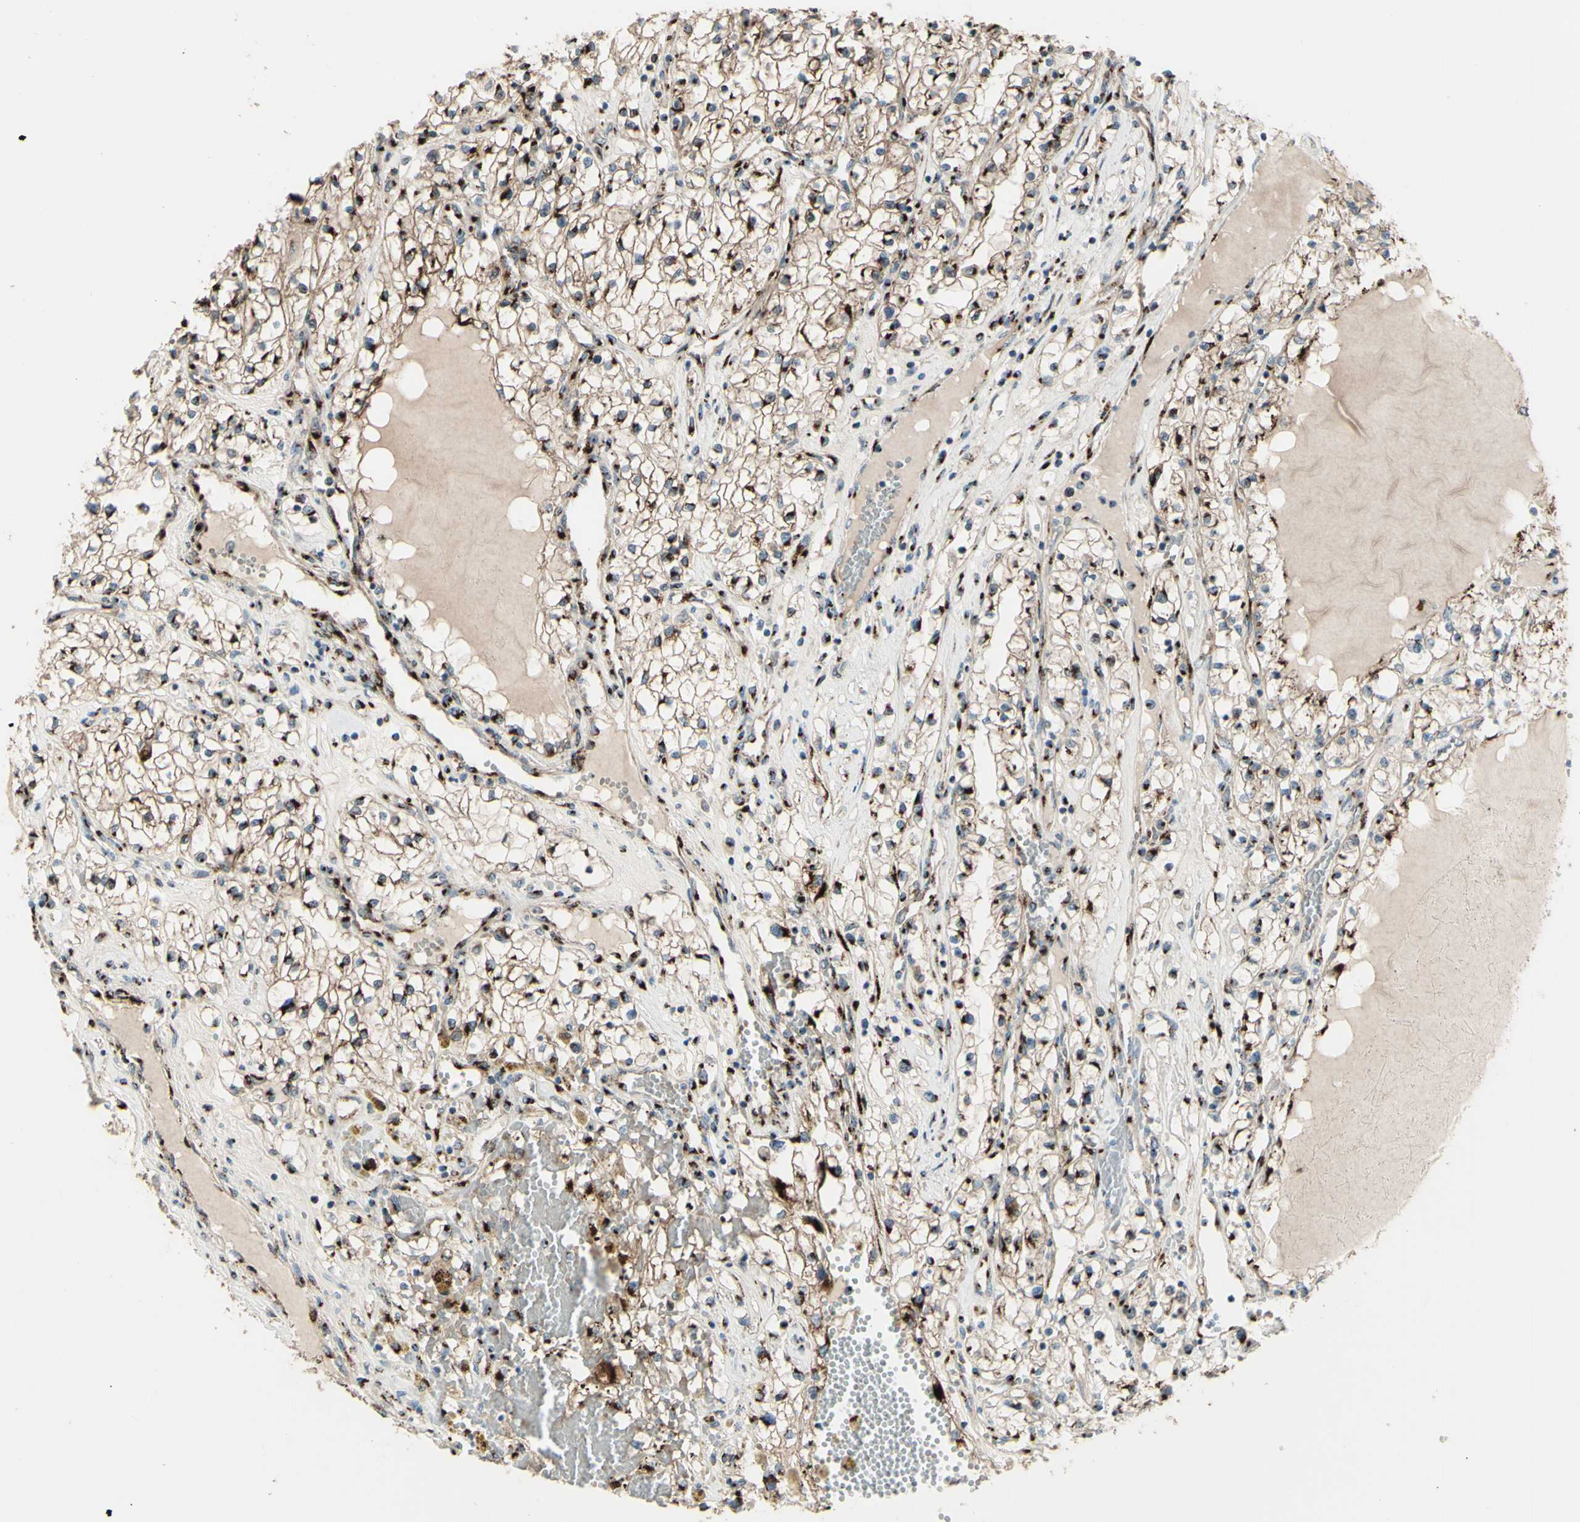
{"staining": {"intensity": "moderate", "quantity": ">75%", "location": "cytoplasmic/membranous"}, "tissue": "renal cancer", "cell_type": "Tumor cells", "image_type": "cancer", "snomed": [{"axis": "morphology", "description": "Adenocarcinoma, NOS"}, {"axis": "topography", "description": "Kidney"}], "caption": "Renal cancer (adenocarcinoma) stained for a protein (brown) exhibits moderate cytoplasmic/membranous positive positivity in approximately >75% of tumor cells.", "gene": "BPNT2", "patient": {"sex": "male", "age": 68}}